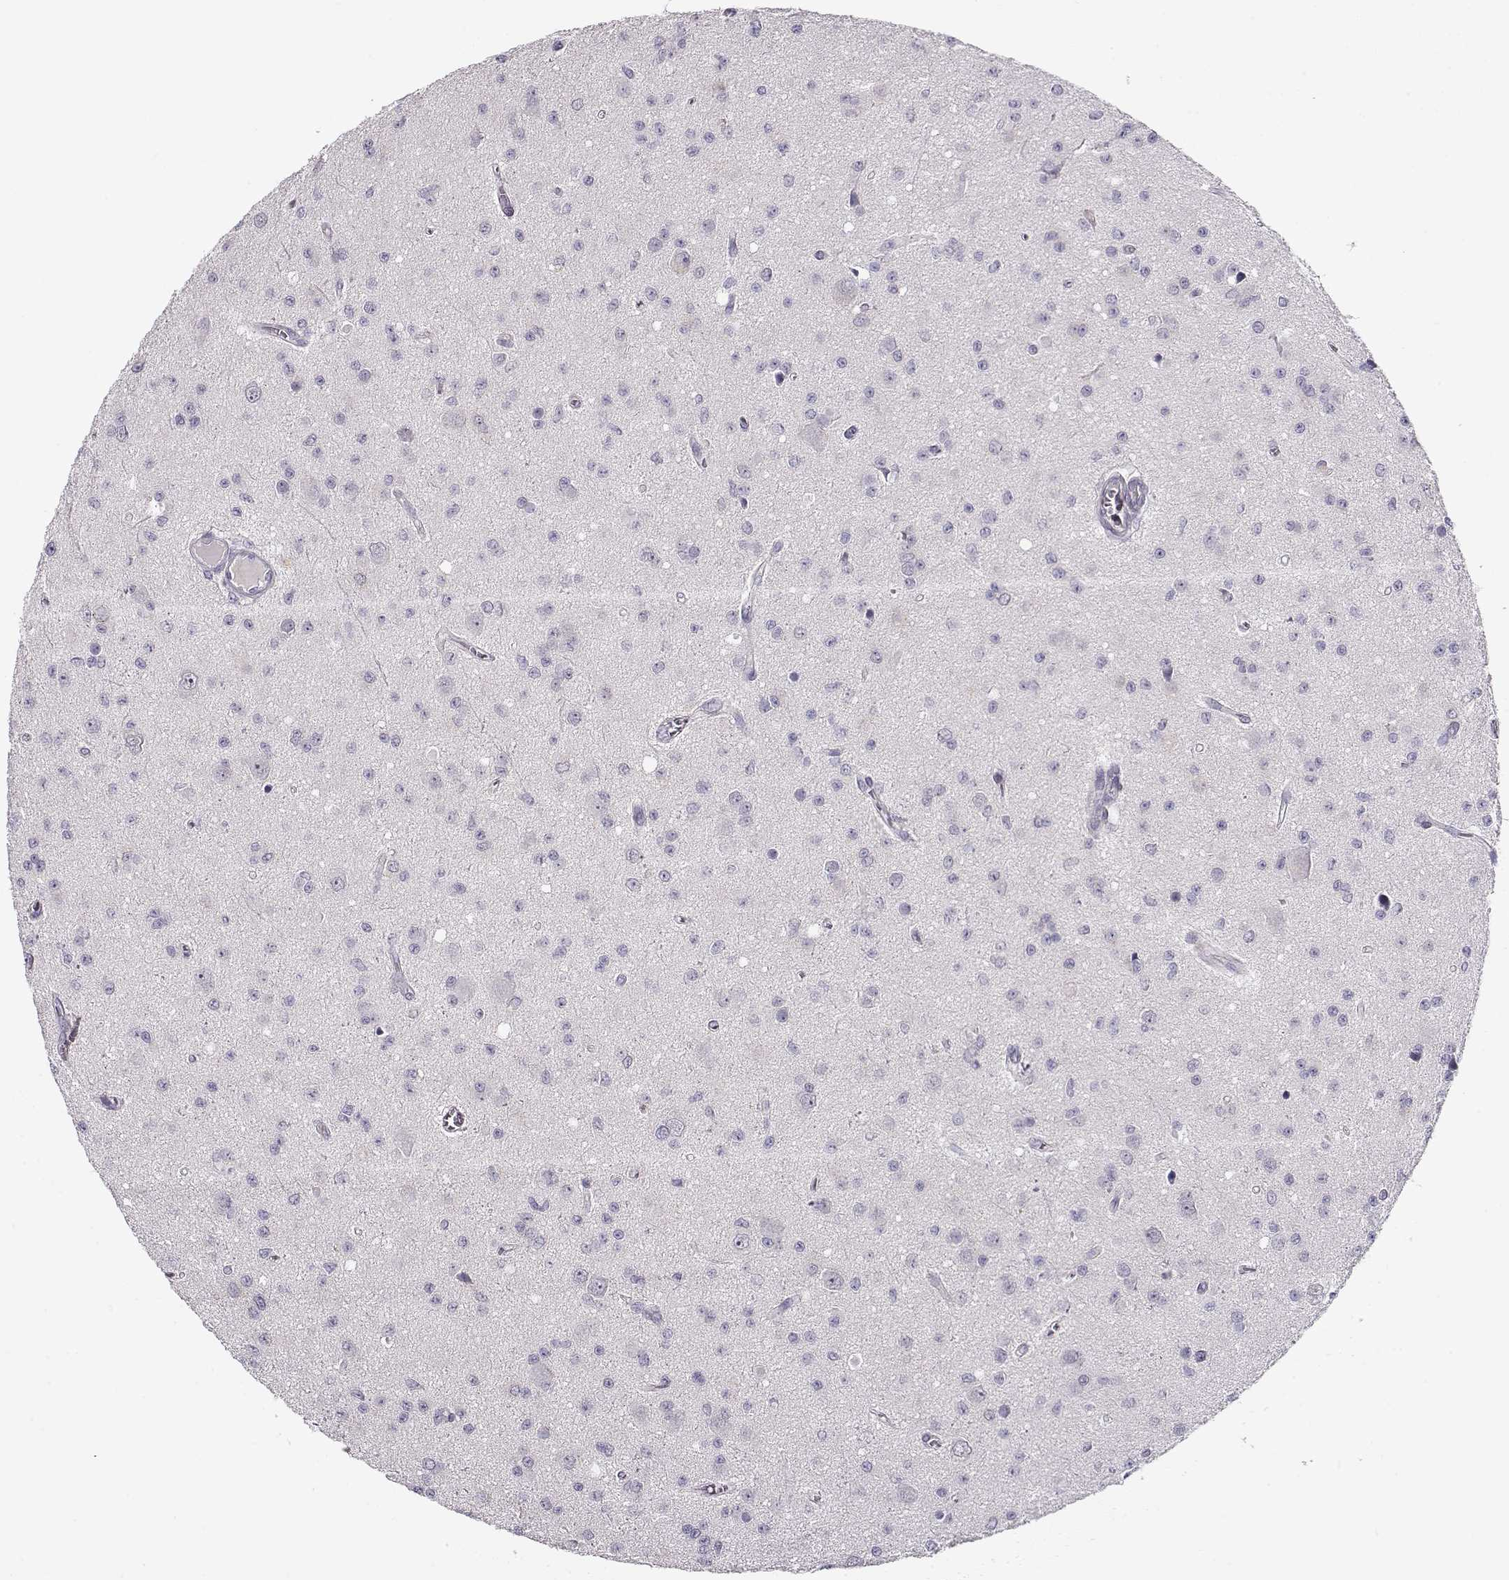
{"staining": {"intensity": "negative", "quantity": "none", "location": "none"}, "tissue": "glioma", "cell_type": "Tumor cells", "image_type": "cancer", "snomed": [{"axis": "morphology", "description": "Glioma, malignant, Low grade"}, {"axis": "topography", "description": "Brain"}], "caption": "Human glioma stained for a protein using immunohistochemistry (IHC) demonstrates no positivity in tumor cells.", "gene": "CRX", "patient": {"sex": "female", "age": 45}}